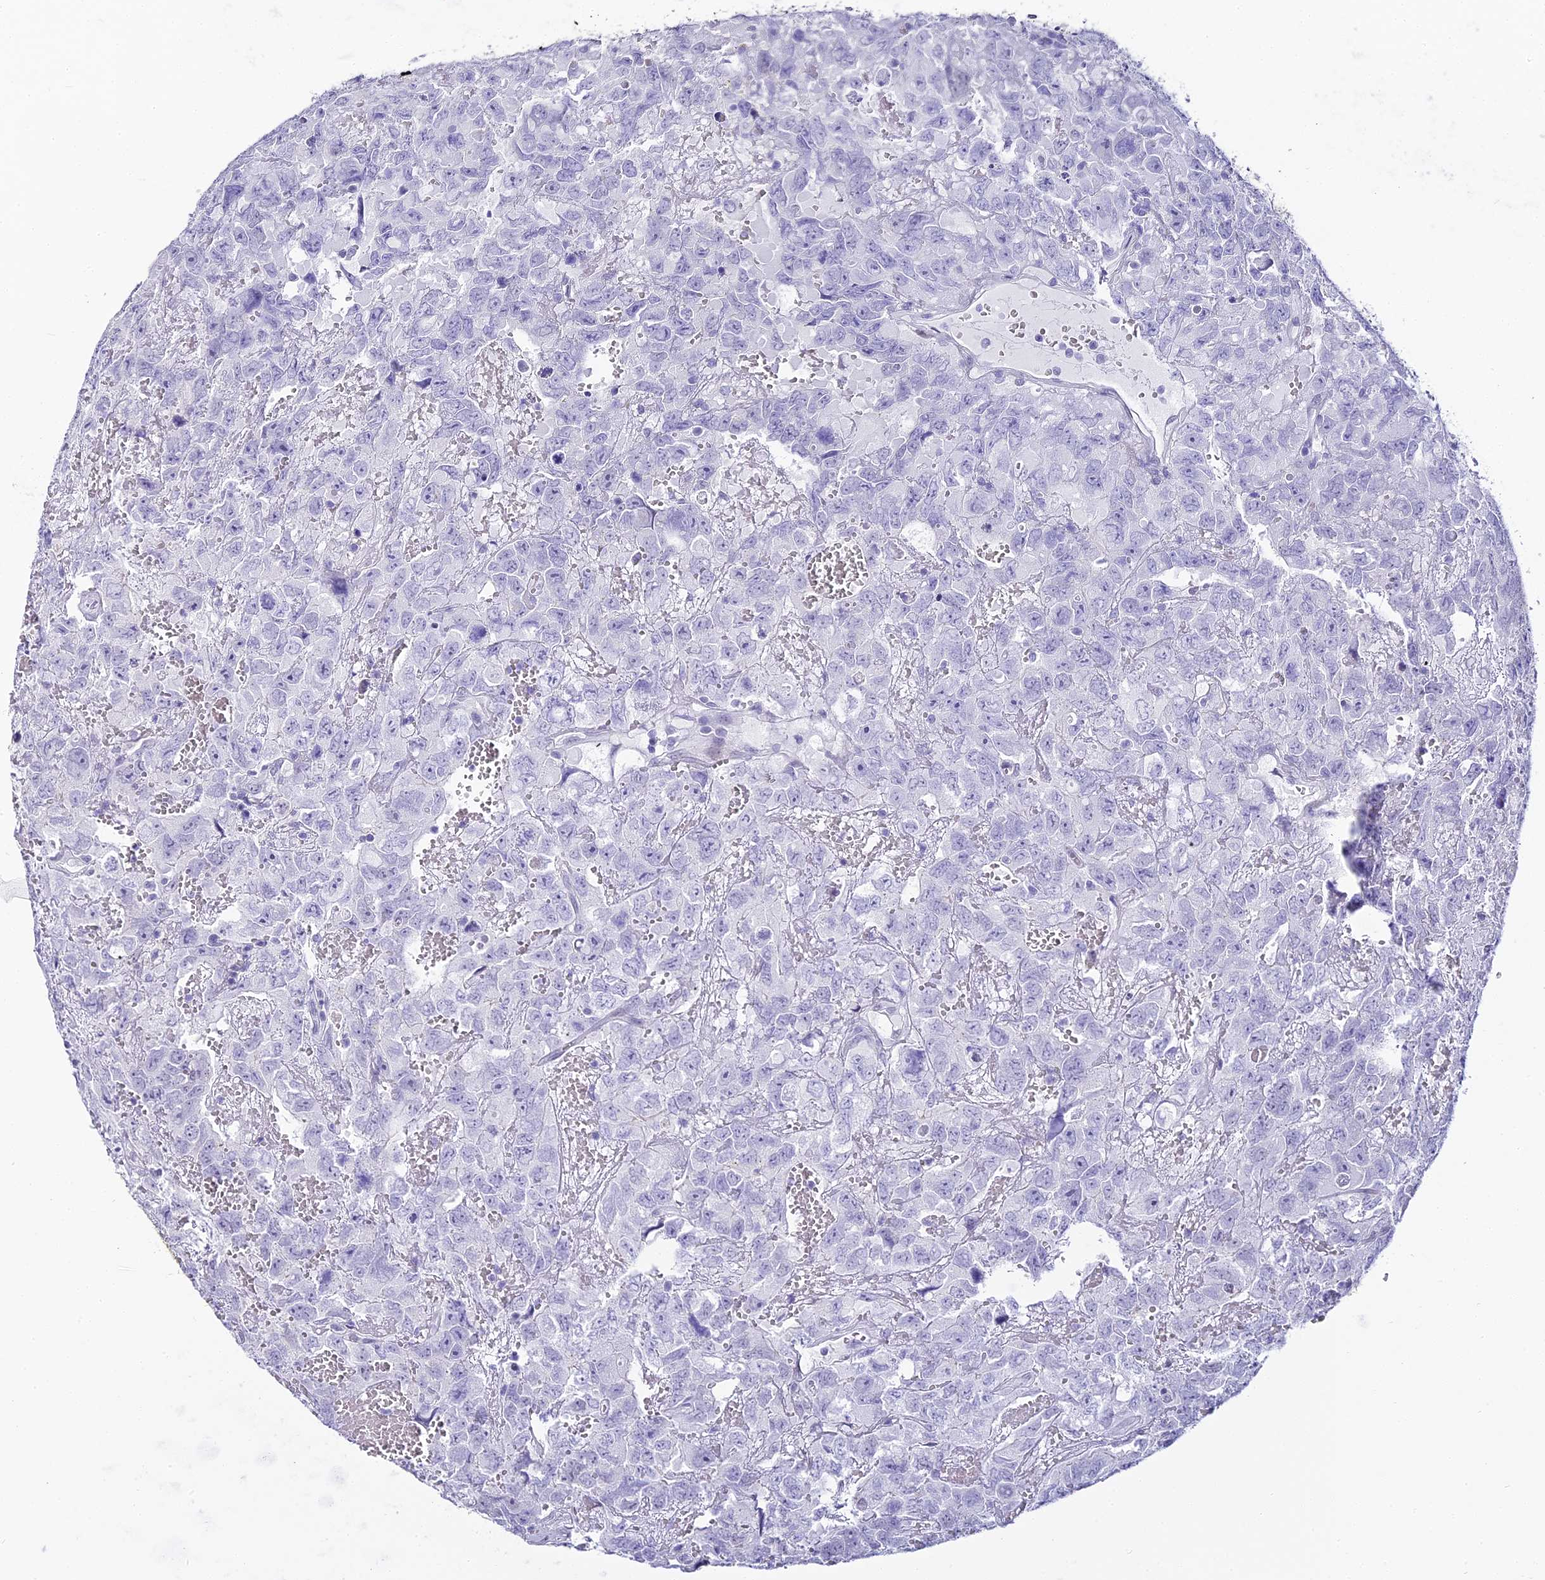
{"staining": {"intensity": "negative", "quantity": "none", "location": "none"}, "tissue": "testis cancer", "cell_type": "Tumor cells", "image_type": "cancer", "snomed": [{"axis": "morphology", "description": "Carcinoma, Embryonal, NOS"}, {"axis": "topography", "description": "Testis"}], "caption": "Immunohistochemistry (IHC) histopathology image of neoplastic tissue: human testis cancer (embryonal carcinoma) stained with DAB demonstrates no significant protein staining in tumor cells.", "gene": "ABHD14A-ACY1", "patient": {"sex": "male", "age": 45}}